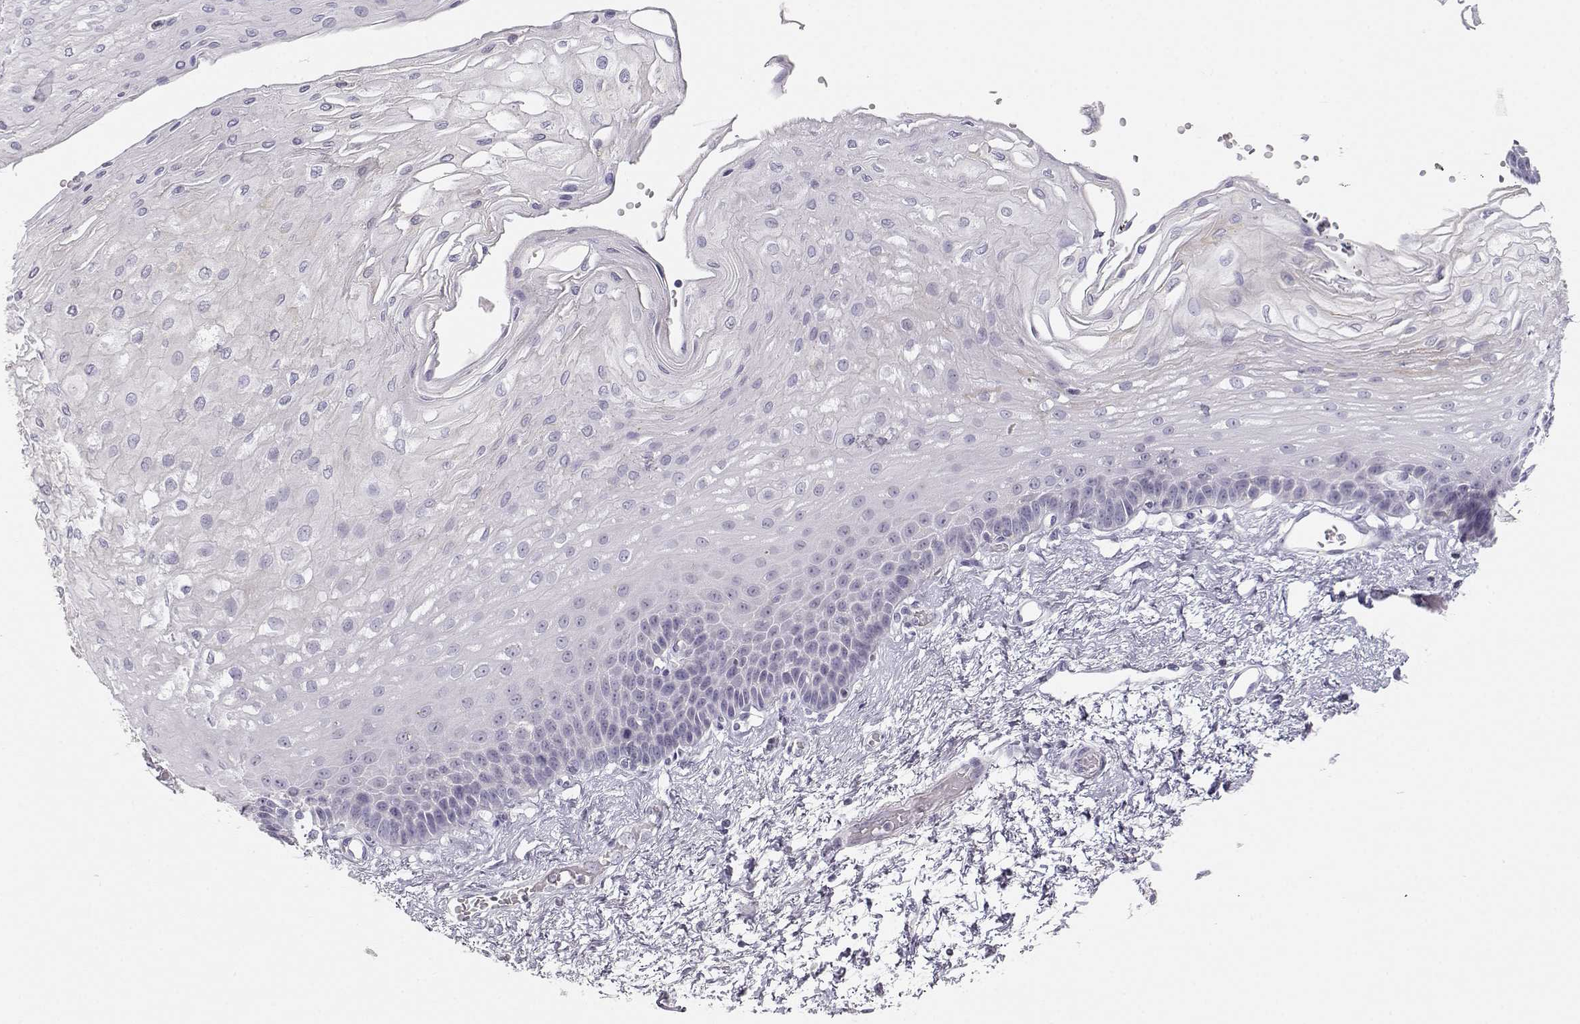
{"staining": {"intensity": "negative", "quantity": "none", "location": "none"}, "tissue": "esophagus", "cell_type": "Squamous epithelial cells", "image_type": "normal", "snomed": [{"axis": "morphology", "description": "Normal tissue, NOS"}, {"axis": "topography", "description": "Esophagus"}], "caption": "IHC of benign esophagus exhibits no positivity in squamous epithelial cells. (DAB immunohistochemistry (IHC), high magnification).", "gene": "FAM166A", "patient": {"sex": "female", "age": 62}}